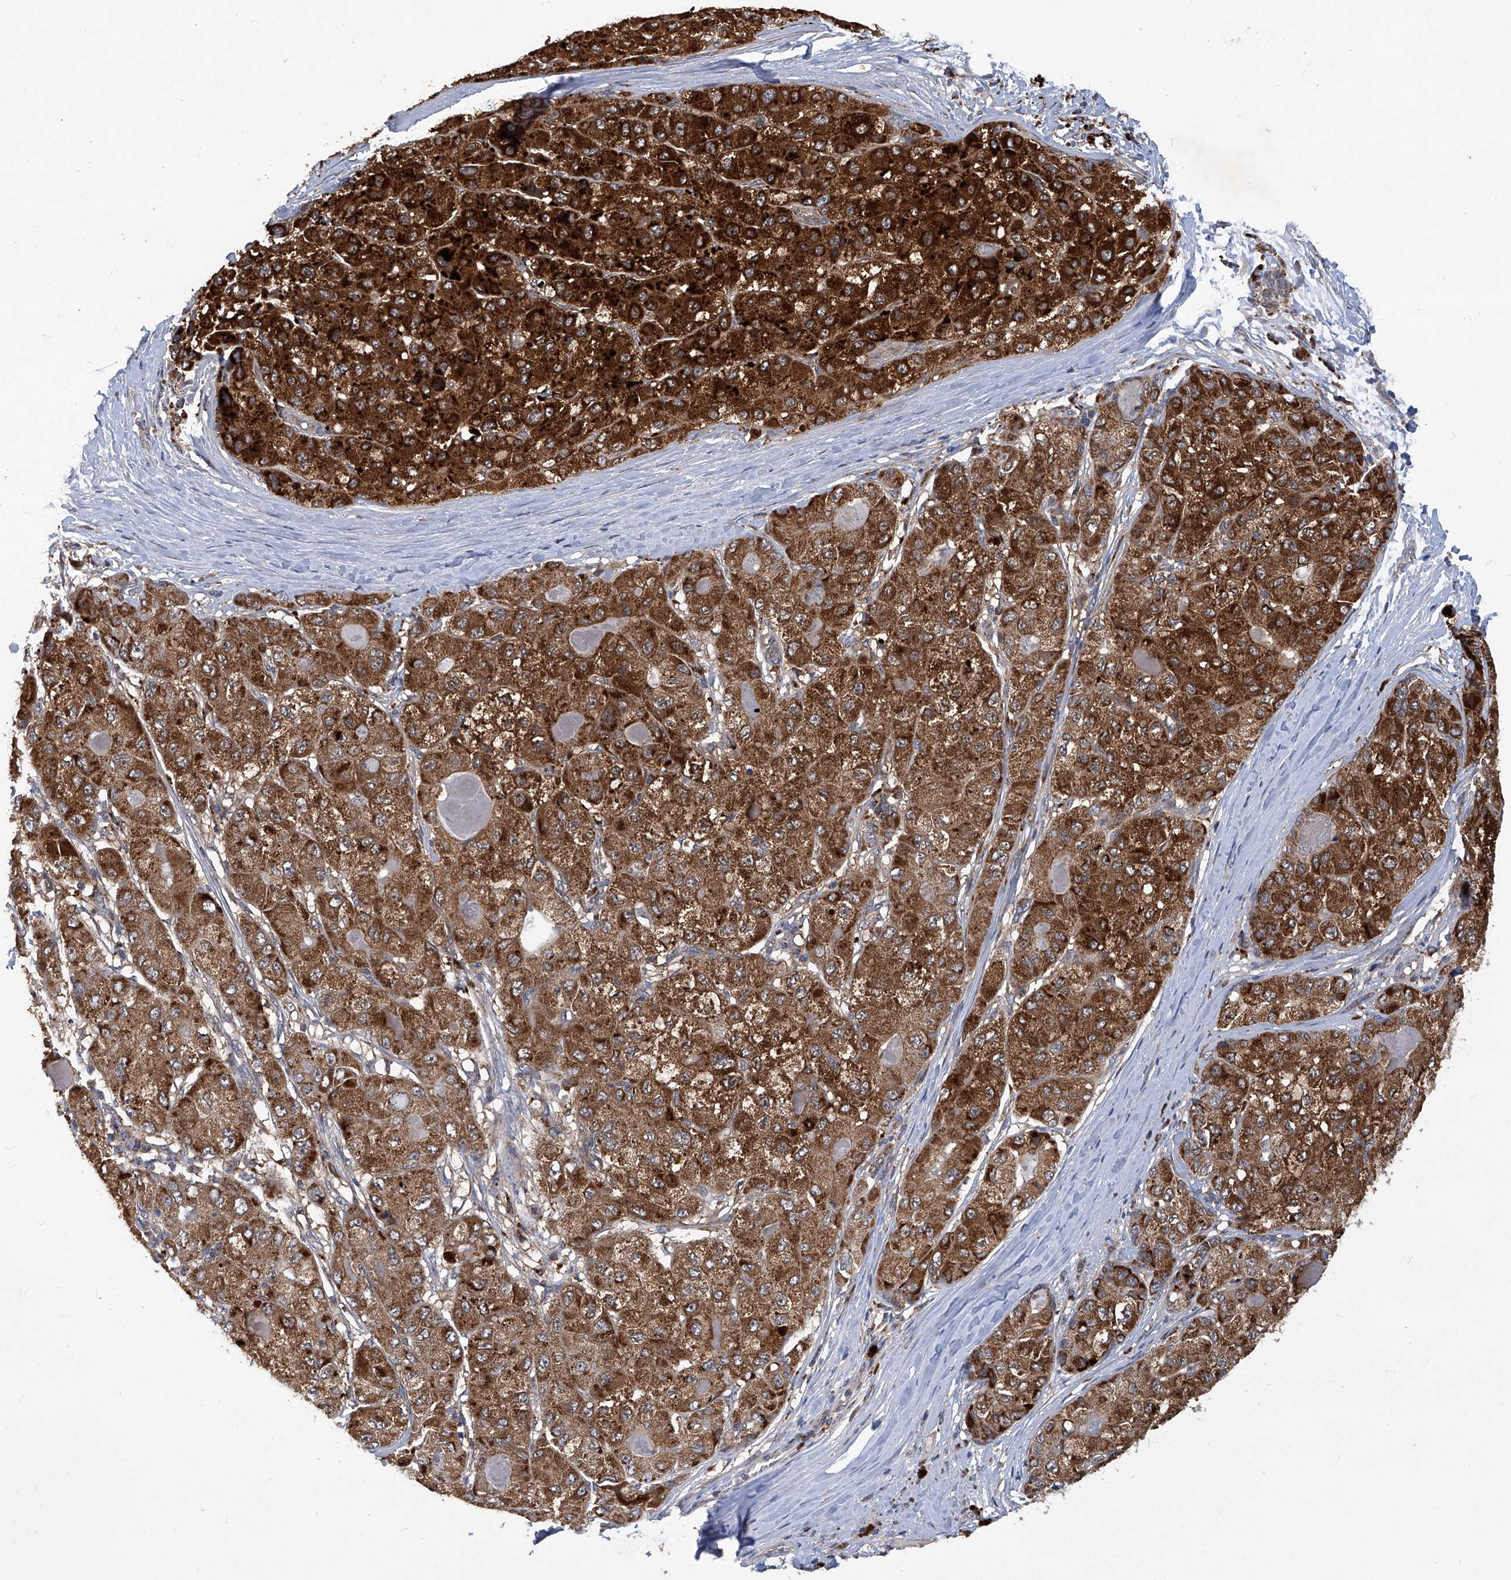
{"staining": {"intensity": "strong", "quantity": ">75%", "location": "cytoplasmic/membranous"}, "tissue": "liver cancer", "cell_type": "Tumor cells", "image_type": "cancer", "snomed": [{"axis": "morphology", "description": "Carcinoma, Hepatocellular, NOS"}, {"axis": "topography", "description": "Liver"}], "caption": "Brown immunohistochemical staining in human liver cancer displays strong cytoplasmic/membranous staining in about >75% of tumor cells.", "gene": "TNFRSF13B", "patient": {"sex": "male", "age": 80}}